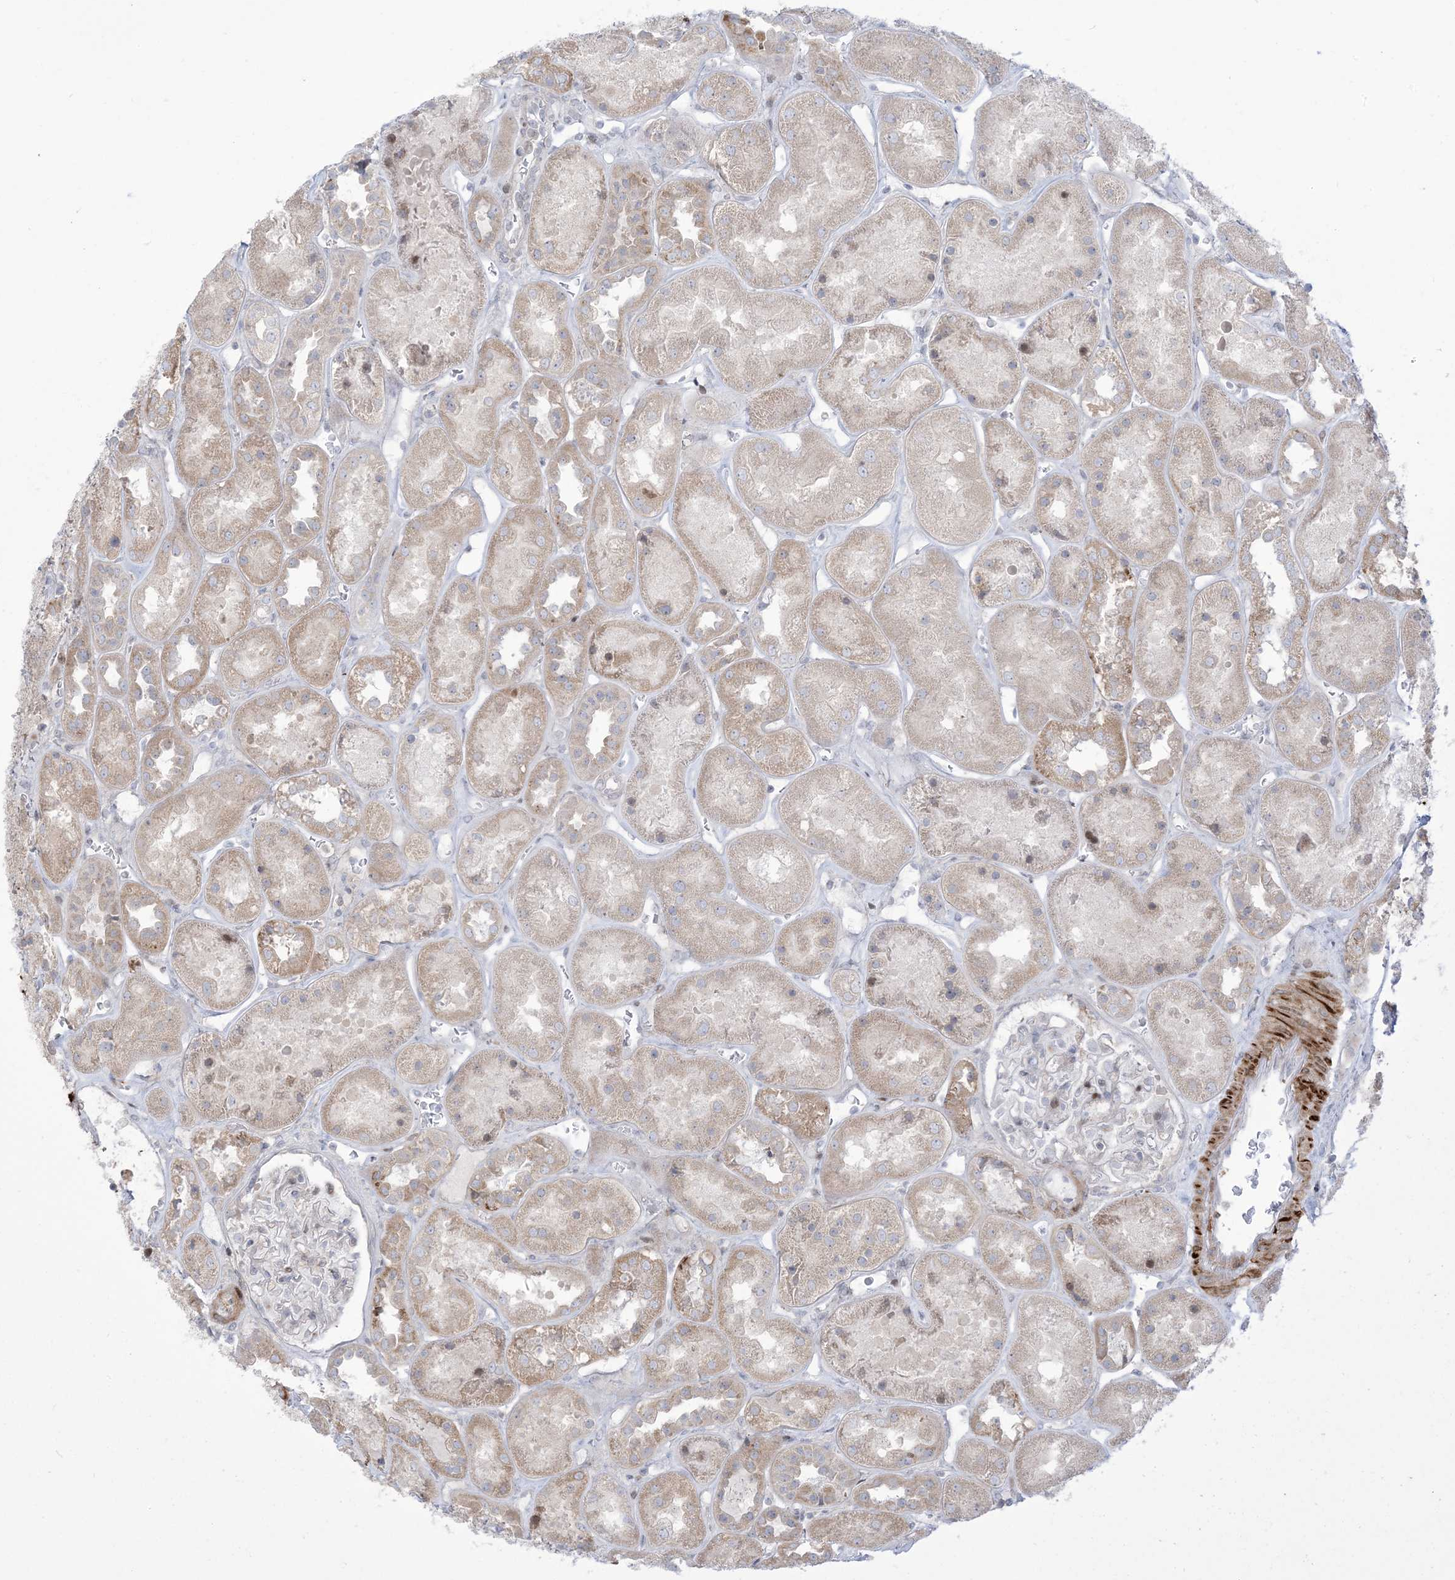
{"staining": {"intensity": "negative", "quantity": "none", "location": "none"}, "tissue": "kidney", "cell_type": "Cells in glomeruli", "image_type": "normal", "snomed": [{"axis": "morphology", "description": "Normal tissue, NOS"}, {"axis": "topography", "description": "Kidney"}], "caption": "Protein analysis of normal kidney displays no significant expression in cells in glomeruli.", "gene": "AFTPH", "patient": {"sex": "male", "age": 70}}